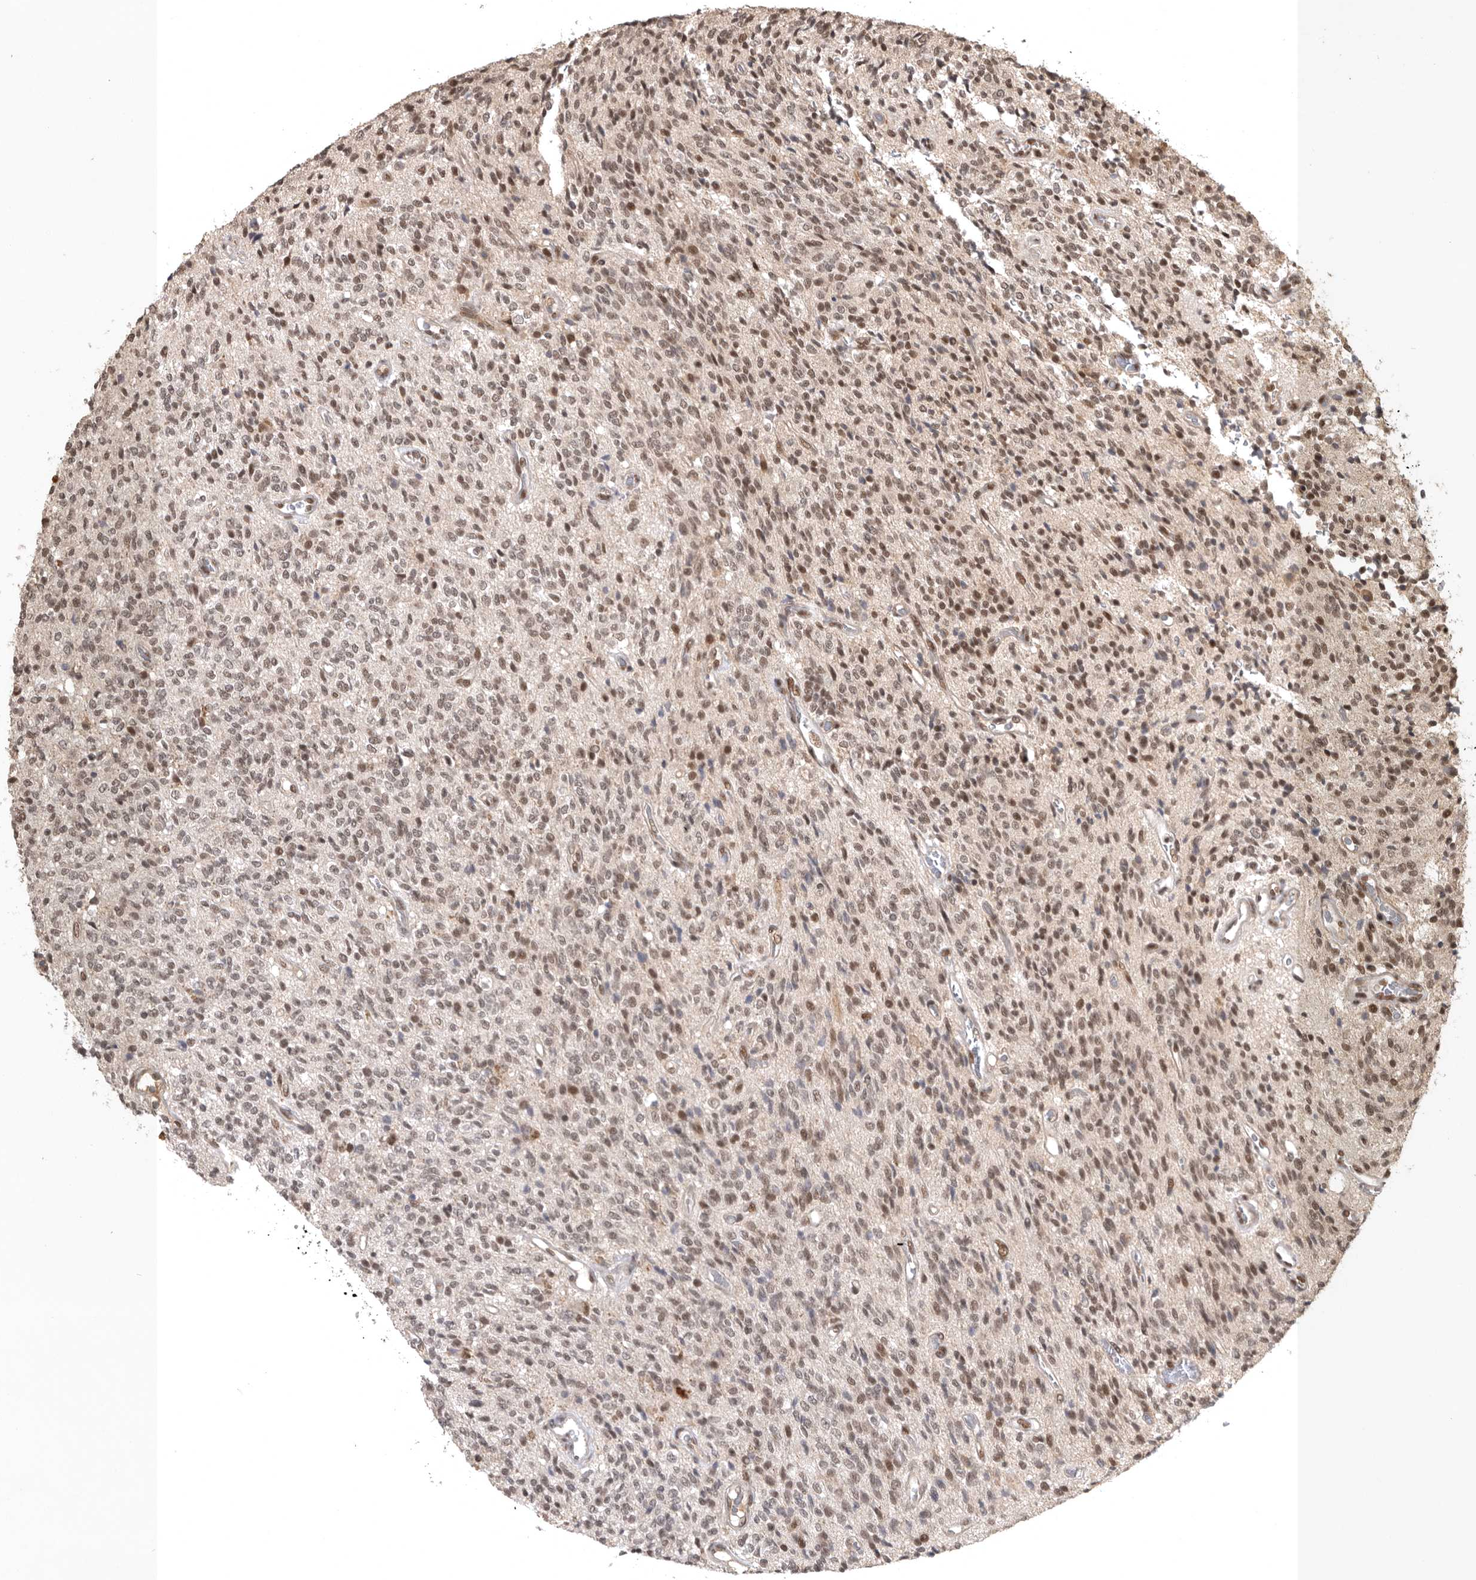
{"staining": {"intensity": "weak", "quantity": ">75%", "location": "nuclear"}, "tissue": "glioma", "cell_type": "Tumor cells", "image_type": "cancer", "snomed": [{"axis": "morphology", "description": "Glioma, malignant, High grade"}, {"axis": "topography", "description": "Brain"}], "caption": "Immunohistochemistry (IHC) of human glioma displays low levels of weak nuclear positivity in approximately >75% of tumor cells.", "gene": "CBLL1", "patient": {"sex": "male", "age": 34}}